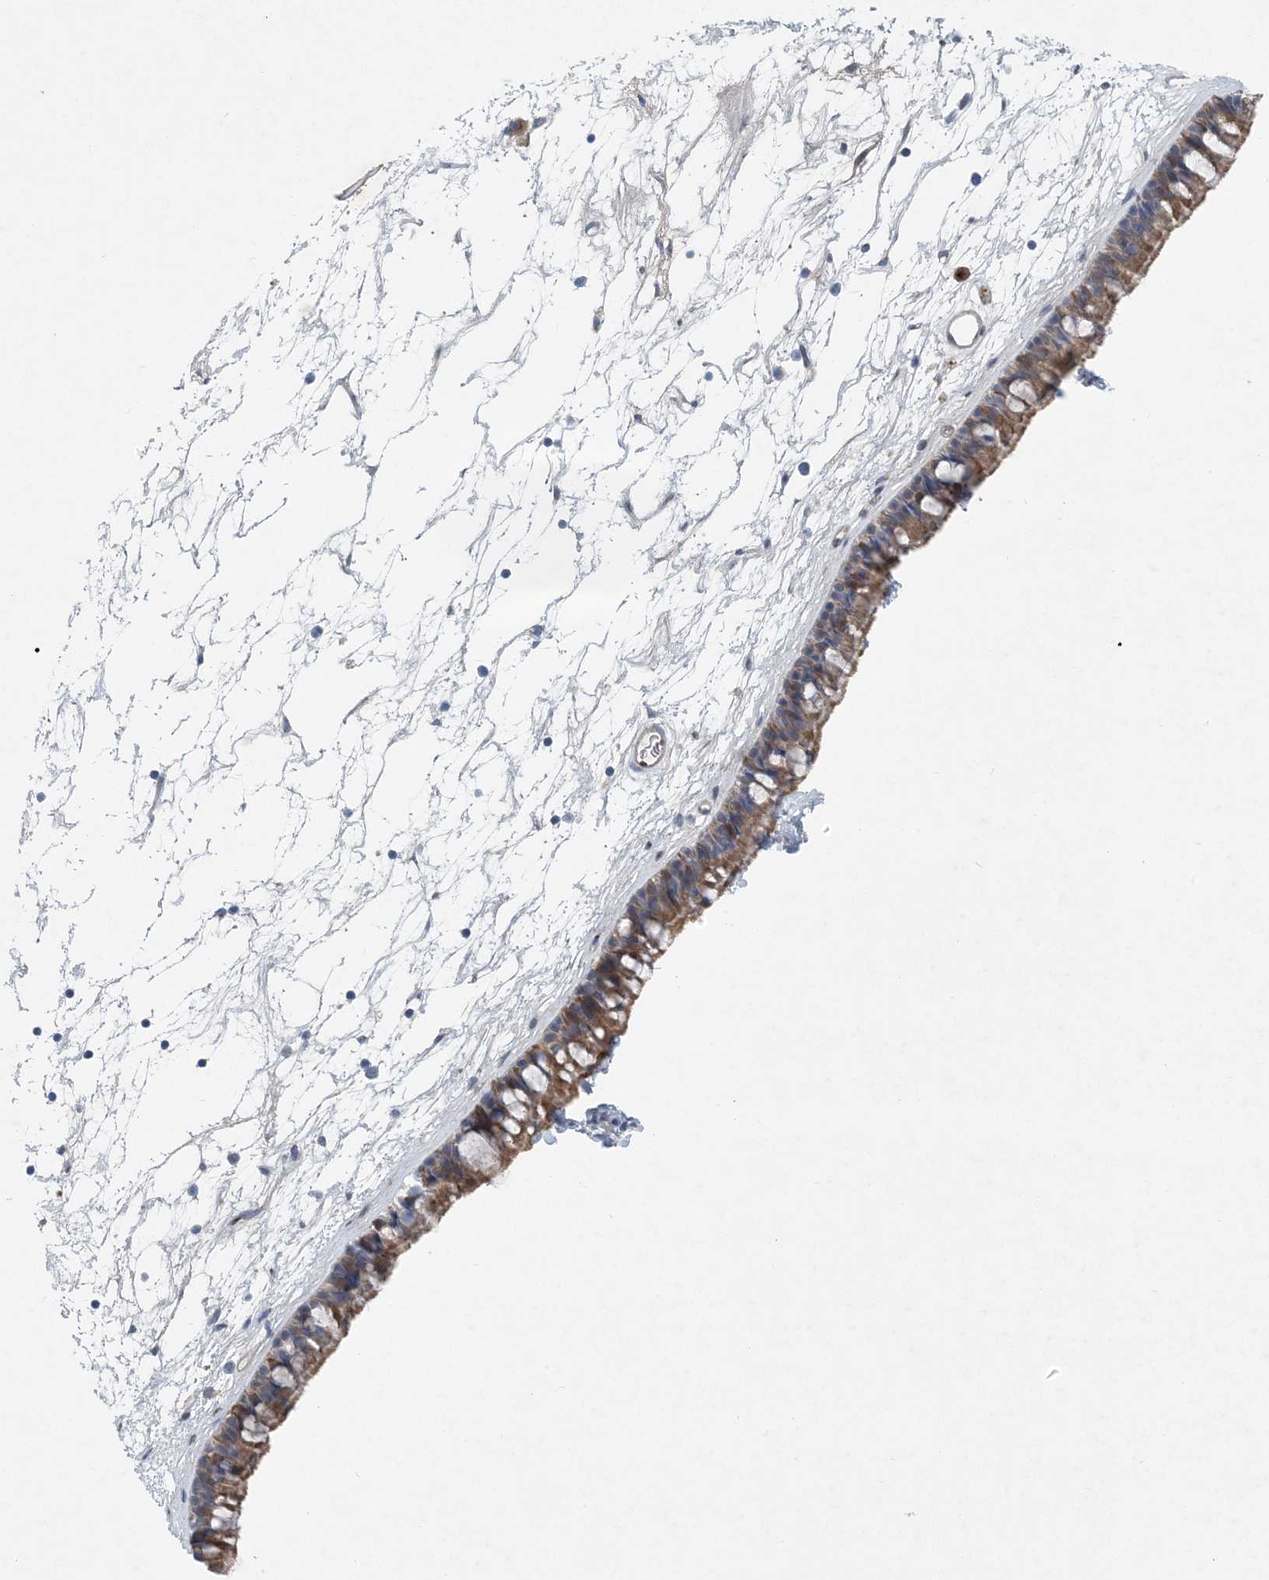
{"staining": {"intensity": "moderate", "quantity": ">75%", "location": "cytoplasmic/membranous"}, "tissue": "nasopharynx", "cell_type": "Respiratory epithelial cells", "image_type": "normal", "snomed": [{"axis": "morphology", "description": "Normal tissue, NOS"}, {"axis": "topography", "description": "Nasopharynx"}], "caption": "Immunohistochemistry (IHC) (DAB (3,3'-diaminobenzidine)) staining of normal nasopharynx displays moderate cytoplasmic/membranous protein positivity in about >75% of respiratory epithelial cells.", "gene": "HIKESHI", "patient": {"sex": "male", "age": 64}}